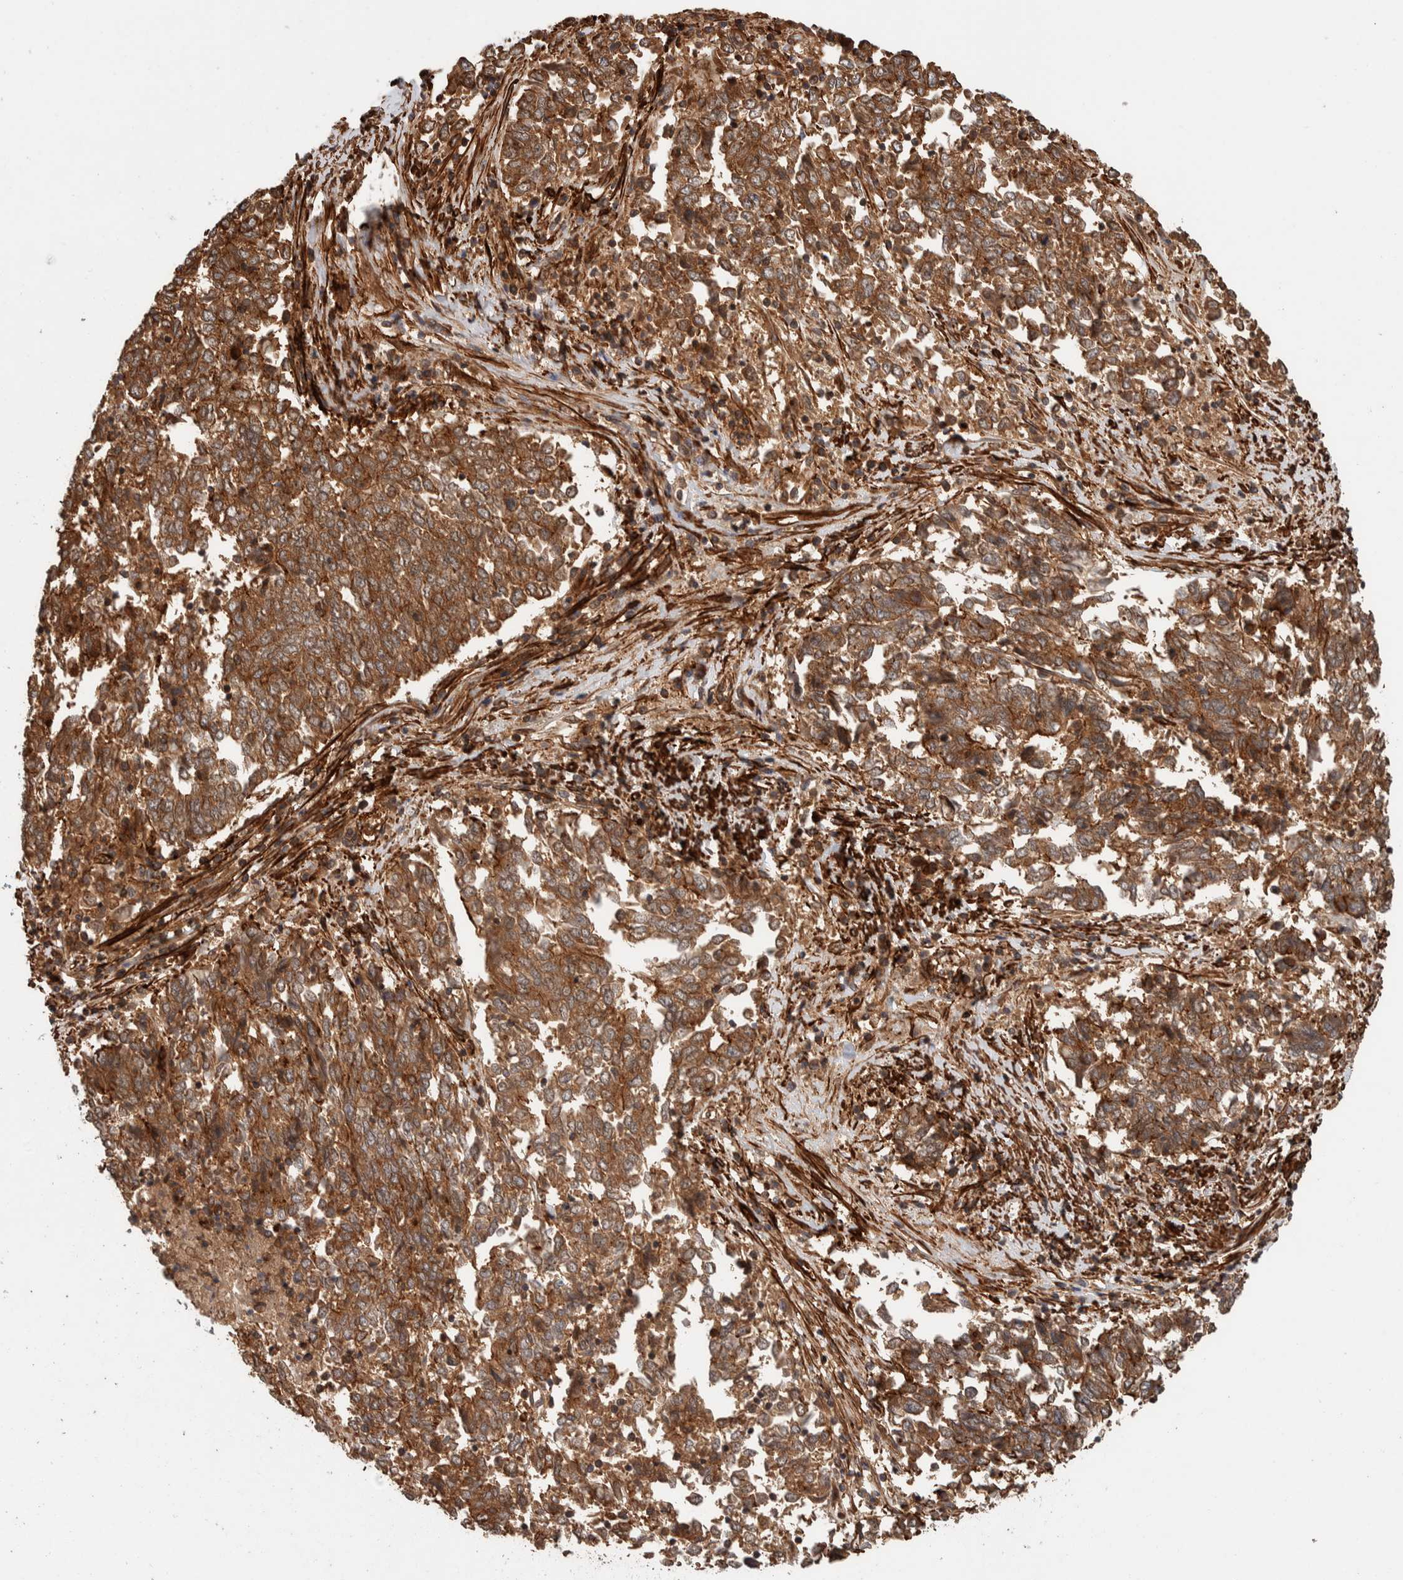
{"staining": {"intensity": "moderate", "quantity": ">75%", "location": "cytoplasmic/membranous"}, "tissue": "endometrial cancer", "cell_type": "Tumor cells", "image_type": "cancer", "snomed": [{"axis": "morphology", "description": "Adenocarcinoma, NOS"}, {"axis": "topography", "description": "Endometrium"}], "caption": "Endometrial cancer was stained to show a protein in brown. There is medium levels of moderate cytoplasmic/membranous positivity in about >75% of tumor cells.", "gene": "SYNRG", "patient": {"sex": "female", "age": 80}}